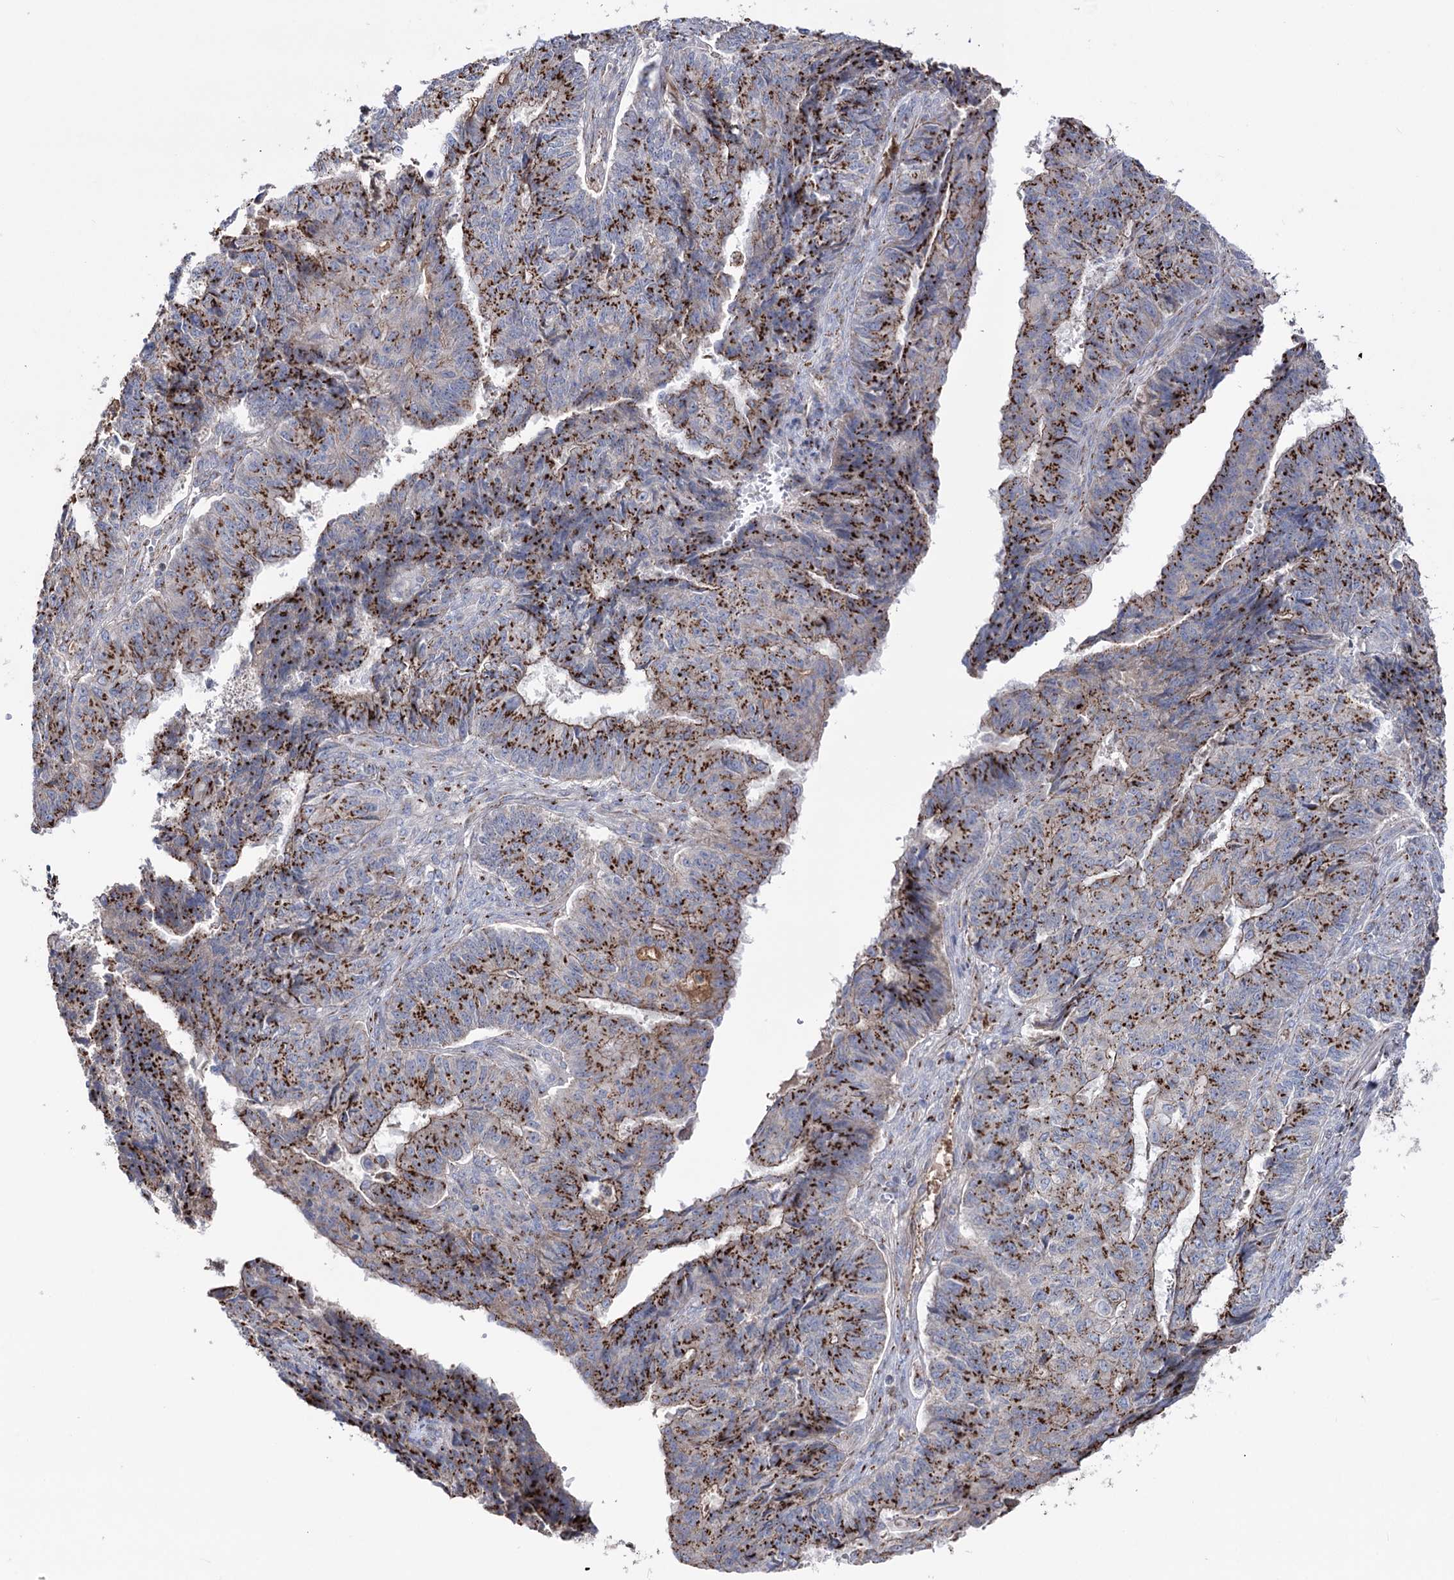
{"staining": {"intensity": "strong", "quantity": ">75%", "location": "cytoplasmic/membranous"}, "tissue": "endometrial cancer", "cell_type": "Tumor cells", "image_type": "cancer", "snomed": [{"axis": "morphology", "description": "Adenocarcinoma, NOS"}, {"axis": "topography", "description": "Endometrium"}], "caption": "Strong cytoplasmic/membranous expression is appreciated in approximately >75% of tumor cells in endometrial adenocarcinoma.", "gene": "ARHGAP20", "patient": {"sex": "female", "age": 32}}